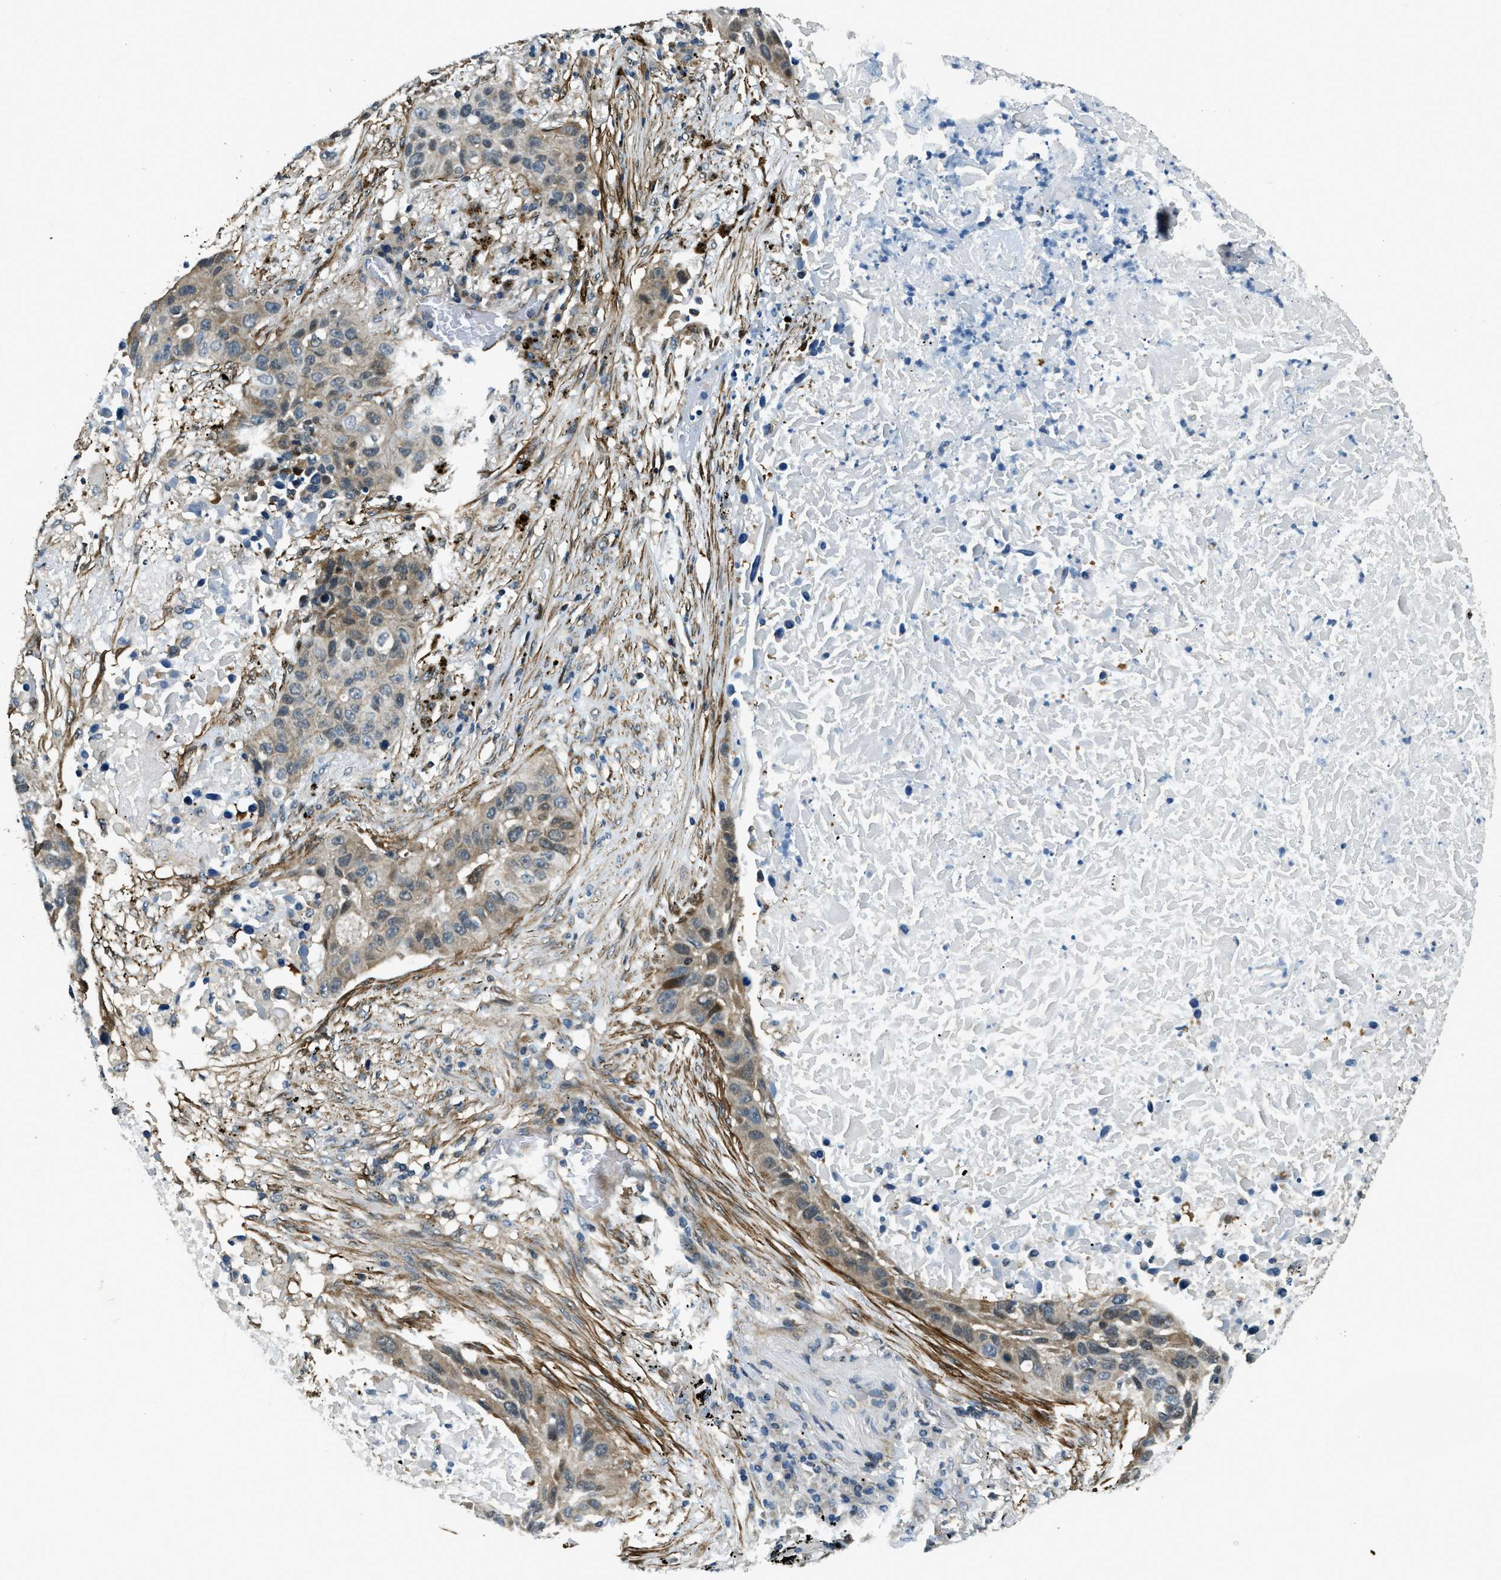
{"staining": {"intensity": "weak", "quantity": ">75%", "location": "cytoplasmic/membranous"}, "tissue": "lung cancer", "cell_type": "Tumor cells", "image_type": "cancer", "snomed": [{"axis": "morphology", "description": "Squamous cell carcinoma, NOS"}, {"axis": "topography", "description": "Lung"}], "caption": "Lung cancer (squamous cell carcinoma) stained with a protein marker displays weak staining in tumor cells.", "gene": "NUDCD3", "patient": {"sex": "male", "age": 57}}